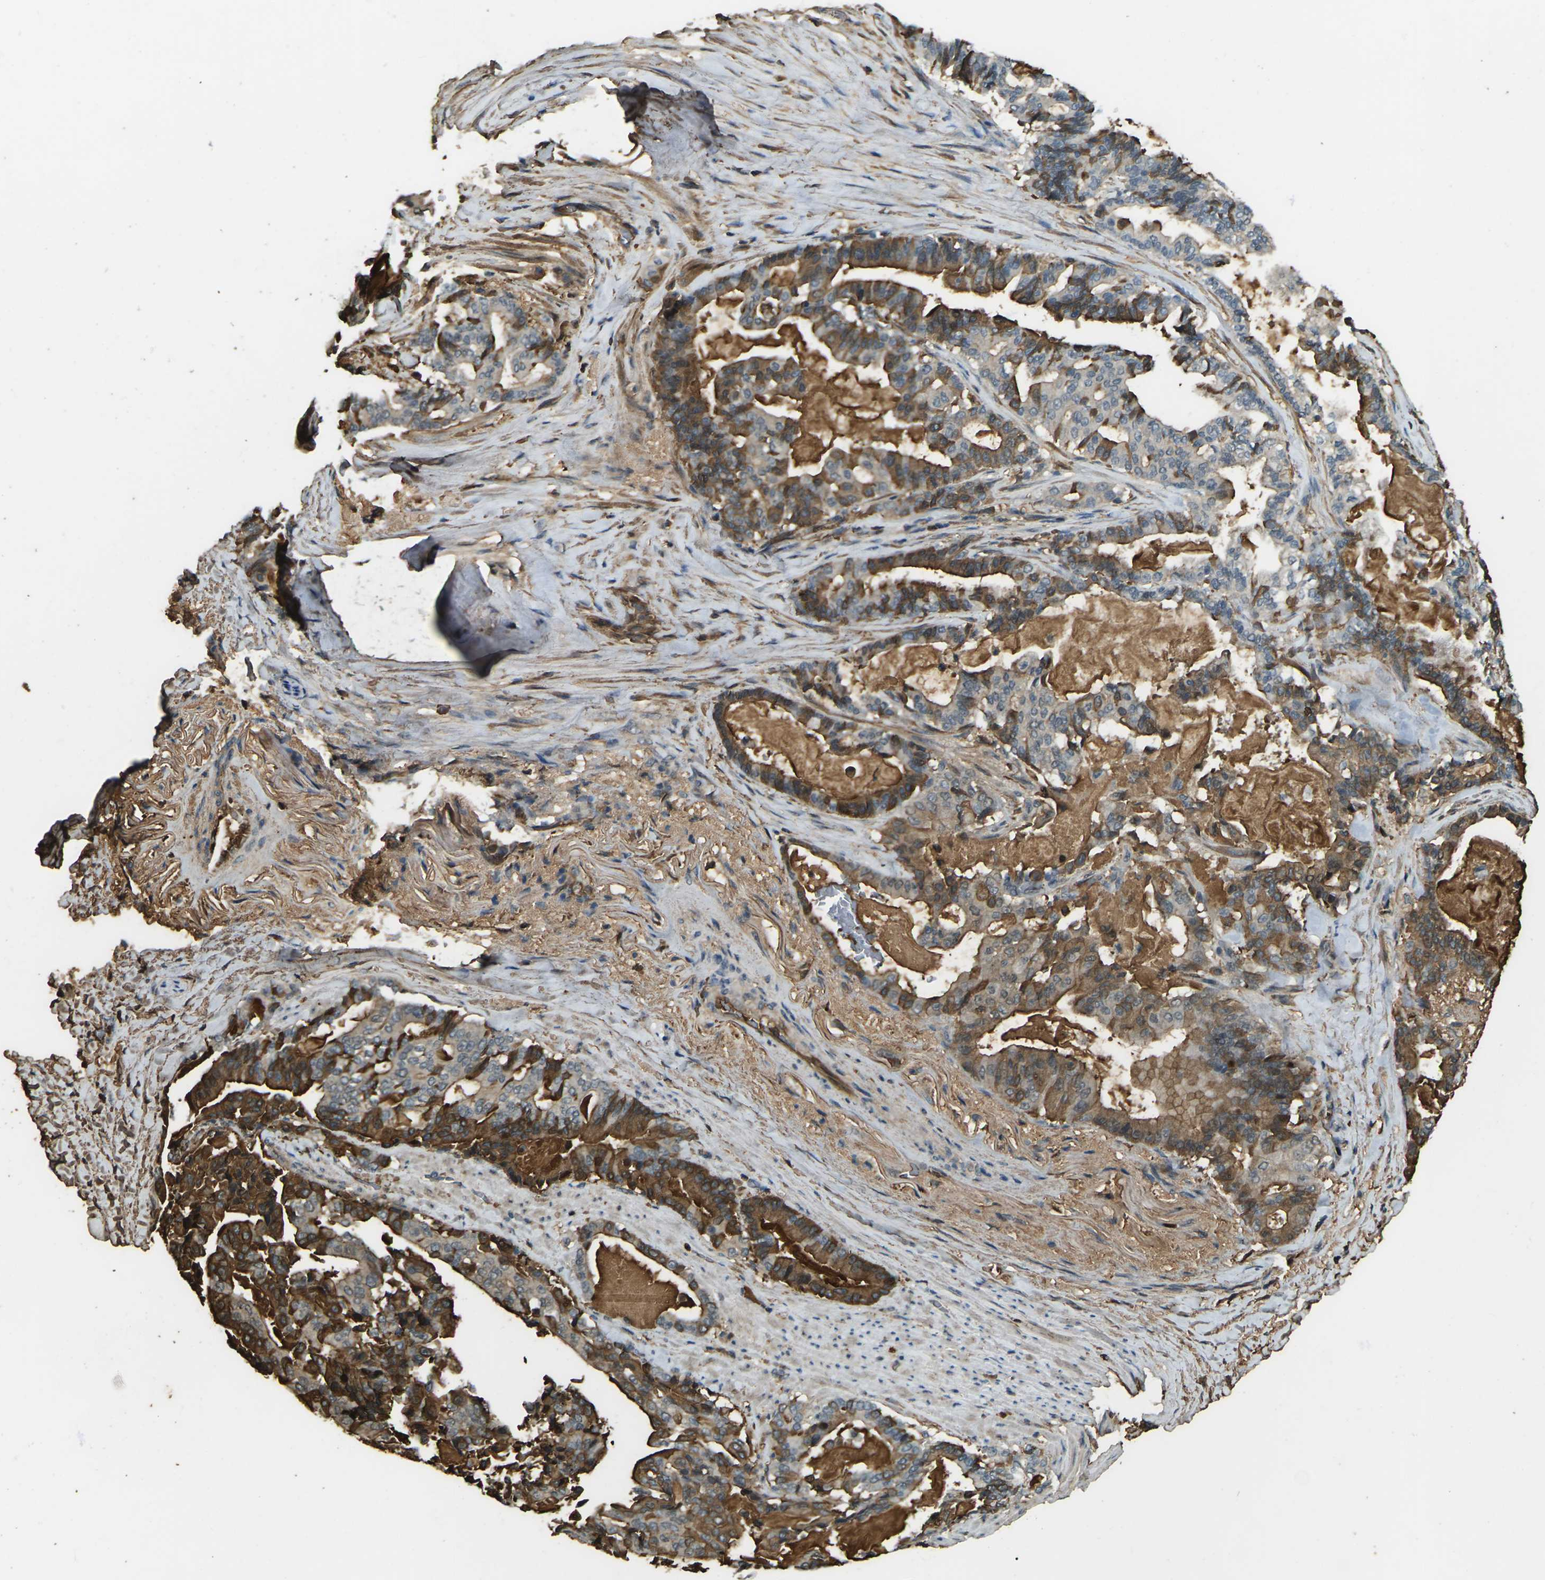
{"staining": {"intensity": "strong", "quantity": "25%-75%", "location": "cytoplasmic/membranous"}, "tissue": "pancreatic cancer", "cell_type": "Tumor cells", "image_type": "cancer", "snomed": [{"axis": "morphology", "description": "Adenocarcinoma, NOS"}, {"axis": "topography", "description": "Pancreas"}], "caption": "A high-resolution image shows IHC staining of pancreatic cancer, which demonstrates strong cytoplasmic/membranous staining in about 25%-75% of tumor cells.", "gene": "CYP1B1", "patient": {"sex": "male", "age": 63}}